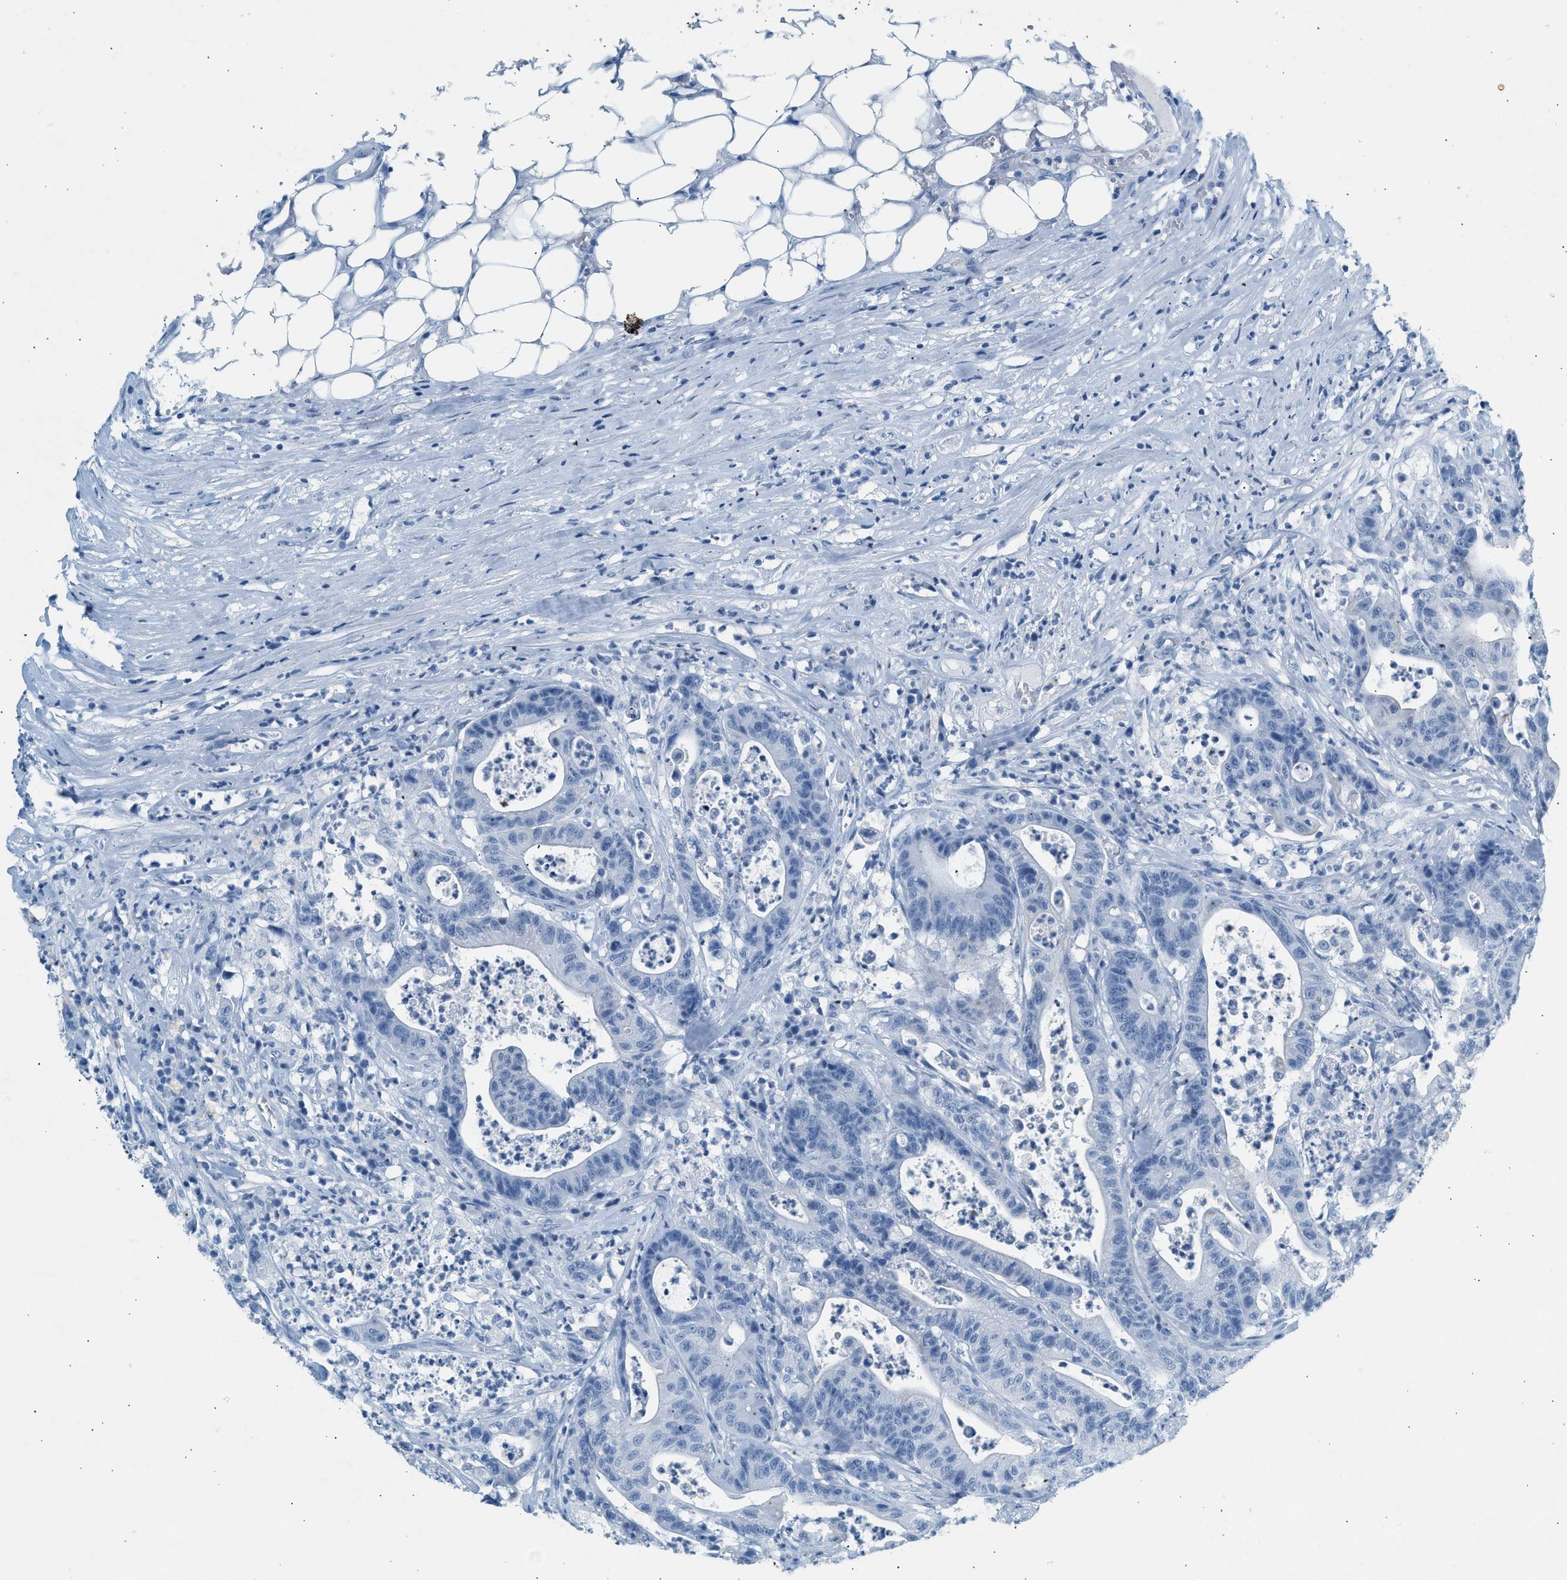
{"staining": {"intensity": "negative", "quantity": "none", "location": "none"}, "tissue": "colorectal cancer", "cell_type": "Tumor cells", "image_type": "cancer", "snomed": [{"axis": "morphology", "description": "Adenocarcinoma, NOS"}, {"axis": "topography", "description": "Colon"}], "caption": "An immunohistochemistry micrograph of colorectal cancer (adenocarcinoma) is shown. There is no staining in tumor cells of colorectal cancer (adenocarcinoma).", "gene": "HHATL", "patient": {"sex": "female", "age": 84}}